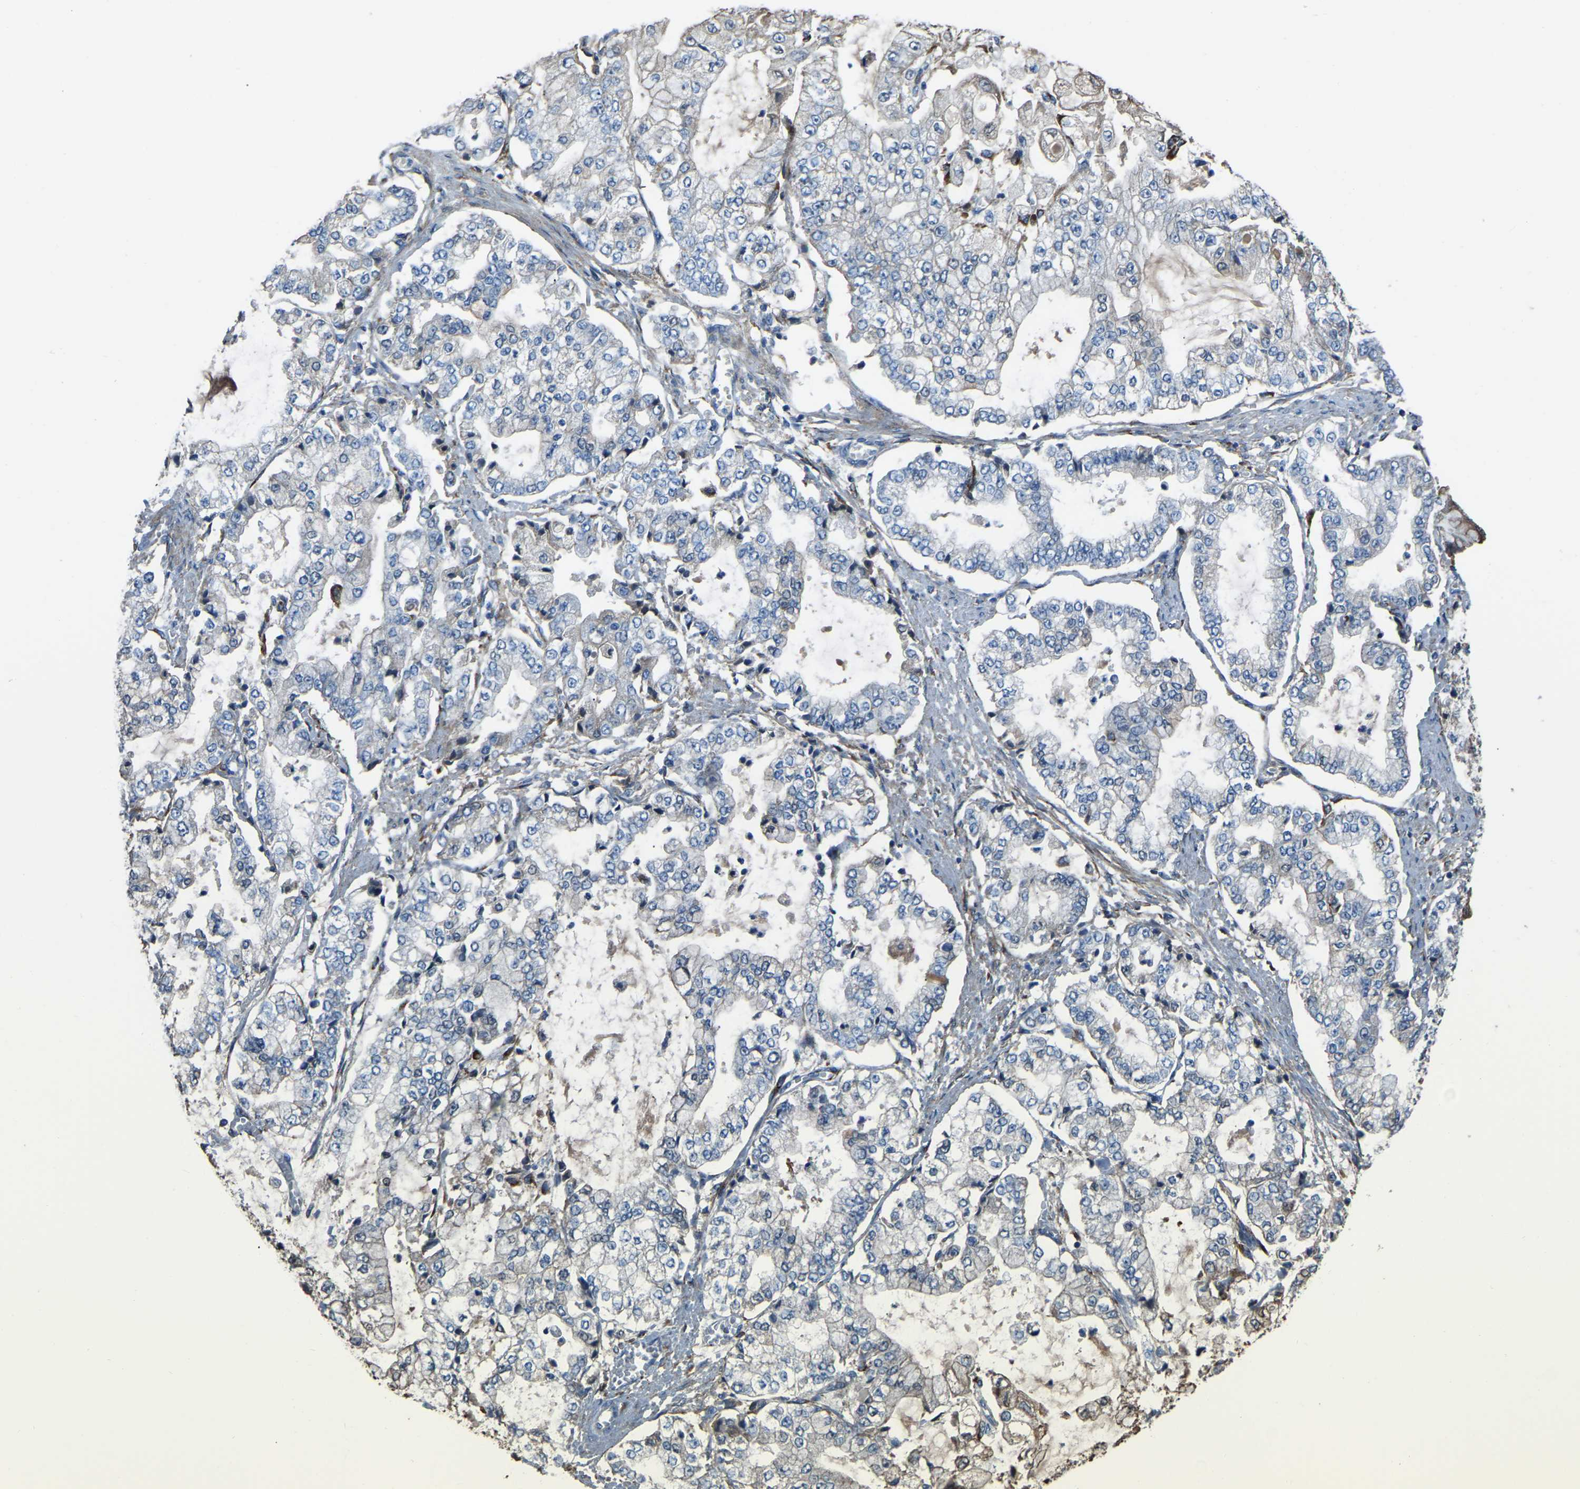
{"staining": {"intensity": "negative", "quantity": "none", "location": "none"}, "tissue": "stomach cancer", "cell_type": "Tumor cells", "image_type": "cancer", "snomed": [{"axis": "morphology", "description": "Adenocarcinoma, NOS"}, {"axis": "topography", "description": "Stomach"}], "caption": "This photomicrograph is of stomach adenocarcinoma stained with immunohistochemistry to label a protein in brown with the nuclei are counter-stained blue. There is no positivity in tumor cells. Brightfield microscopy of immunohistochemistry stained with DAB (brown) and hematoxylin (blue), captured at high magnification.", "gene": "COL3A1", "patient": {"sex": "male", "age": 76}}